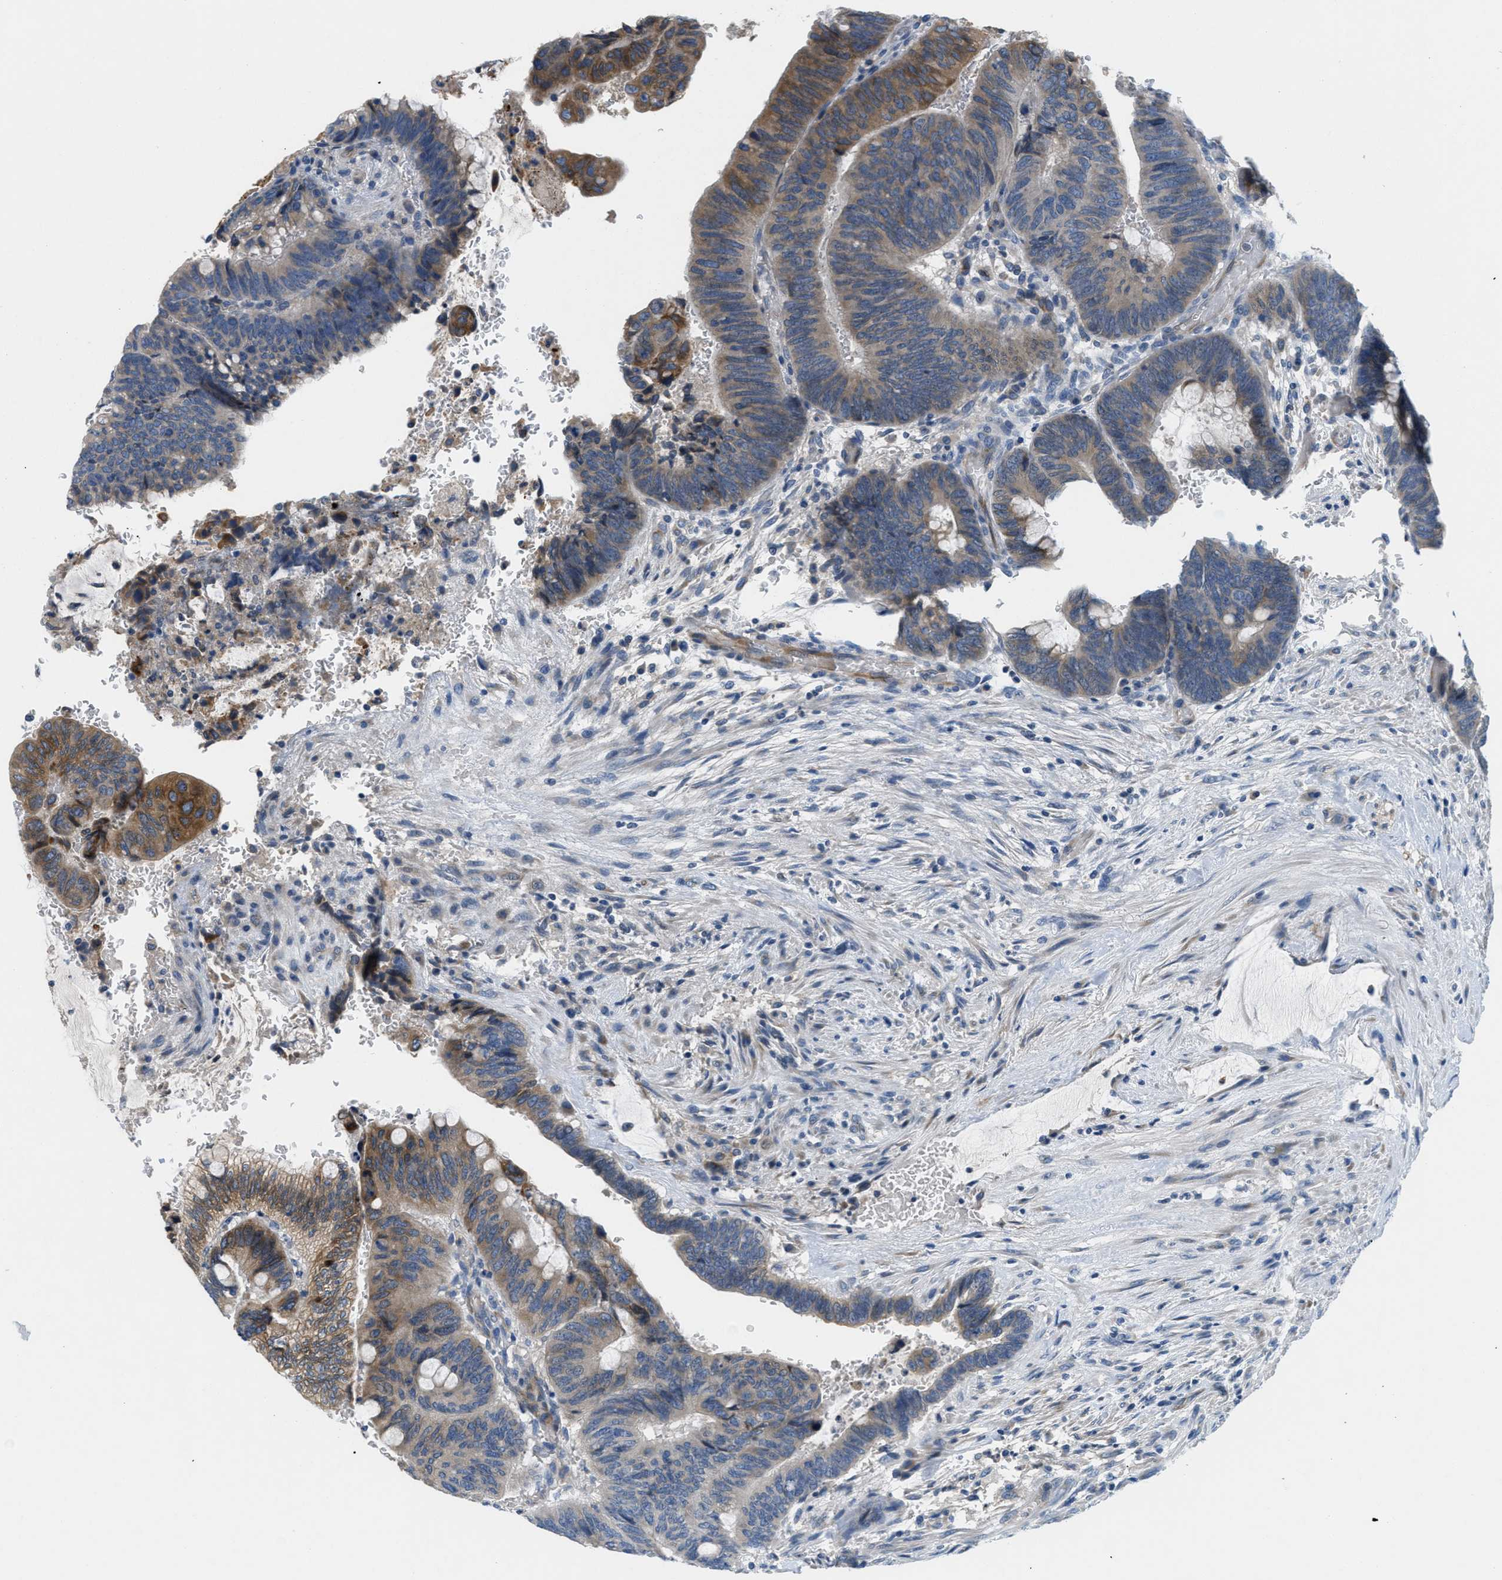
{"staining": {"intensity": "moderate", "quantity": "25%-75%", "location": "cytoplasmic/membranous"}, "tissue": "colorectal cancer", "cell_type": "Tumor cells", "image_type": "cancer", "snomed": [{"axis": "morphology", "description": "Normal tissue, NOS"}, {"axis": "morphology", "description": "Adenocarcinoma, NOS"}, {"axis": "topography", "description": "Rectum"}], "caption": "Immunohistochemical staining of colorectal adenocarcinoma reveals medium levels of moderate cytoplasmic/membranous protein staining in approximately 25%-75% of tumor cells.", "gene": "PGR", "patient": {"sex": "male", "age": 92}}